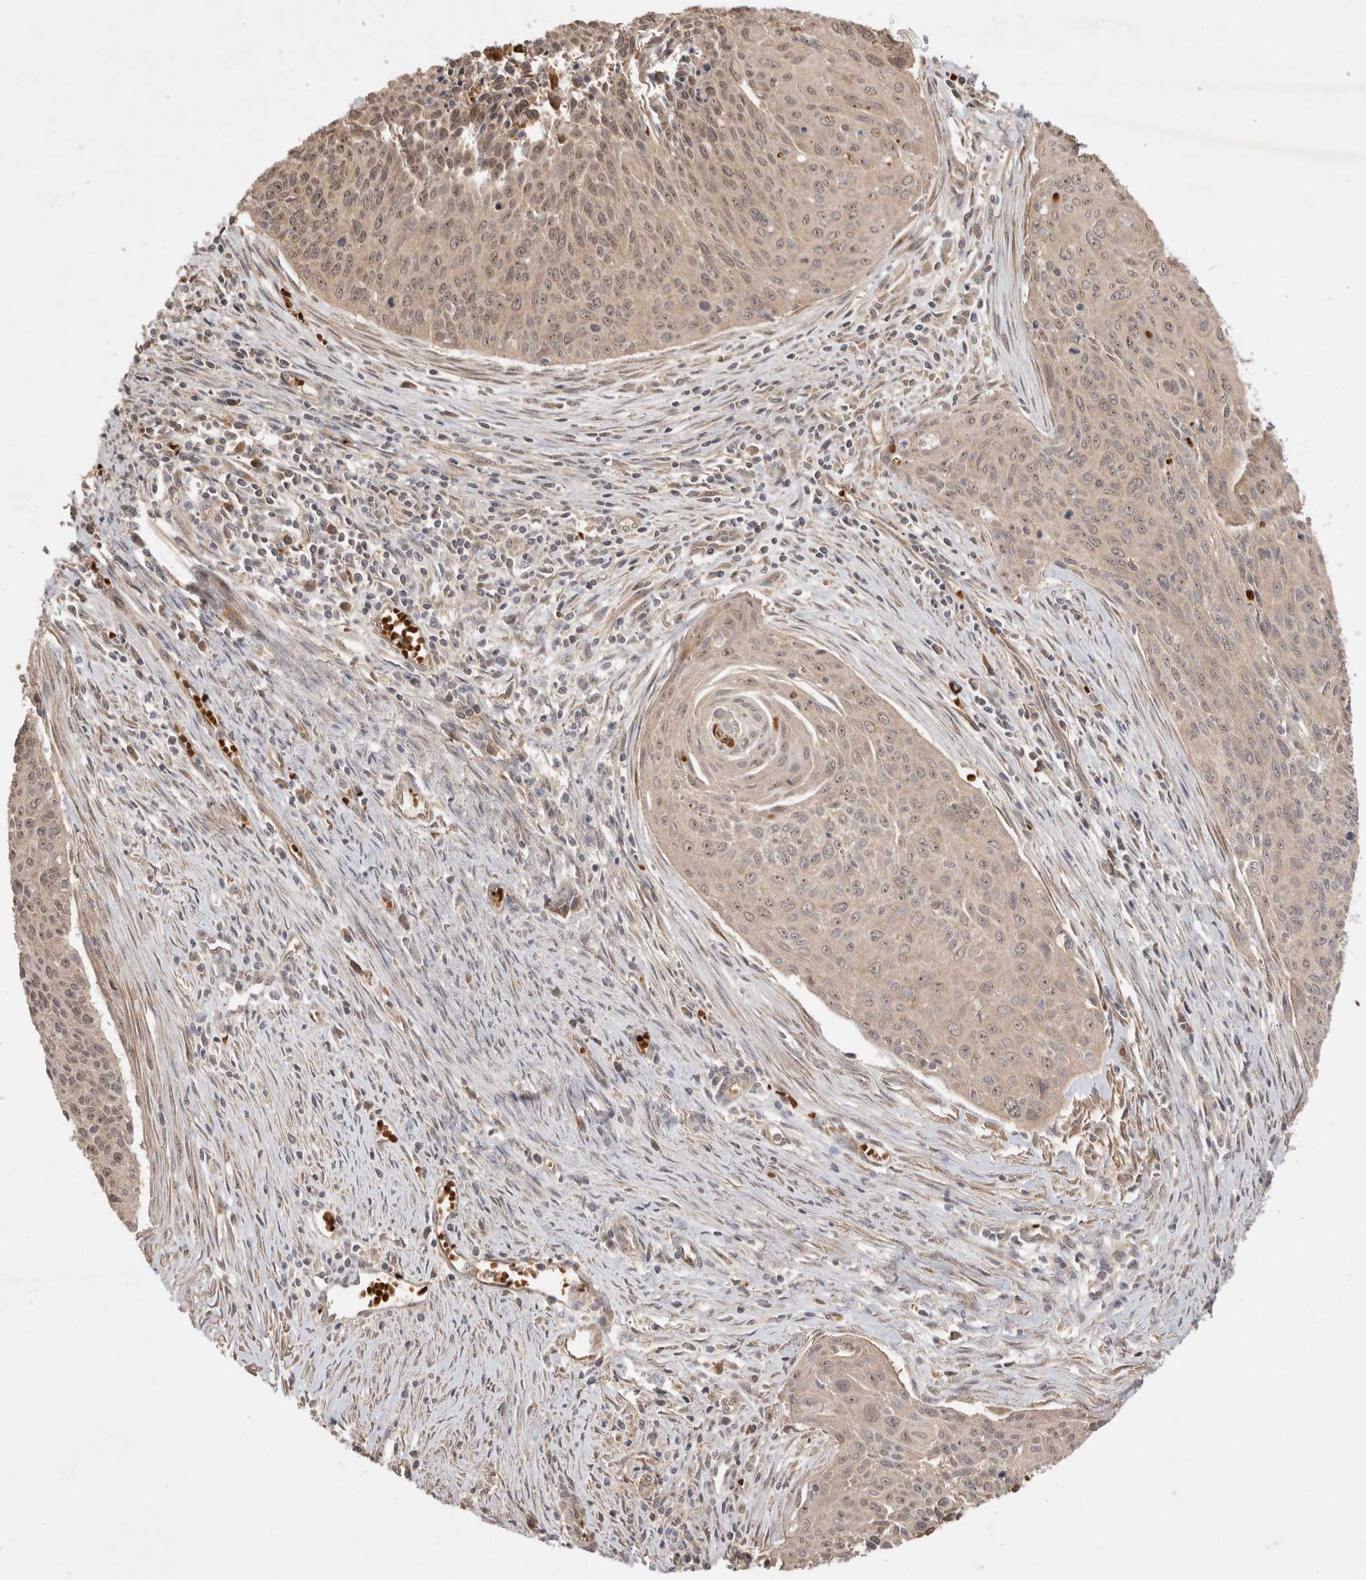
{"staining": {"intensity": "weak", "quantity": ">75%", "location": "cytoplasmic/membranous,nuclear"}, "tissue": "cervical cancer", "cell_type": "Tumor cells", "image_type": "cancer", "snomed": [{"axis": "morphology", "description": "Squamous cell carcinoma, NOS"}, {"axis": "topography", "description": "Cervix"}], "caption": "Protein expression analysis of human cervical cancer reveals weak cytoplasmic/membranous and nuclear positivity in approximately >75% of tumor cells.", "gene": "FAM221A", "patient": {"sex": "female", "age": 55}}